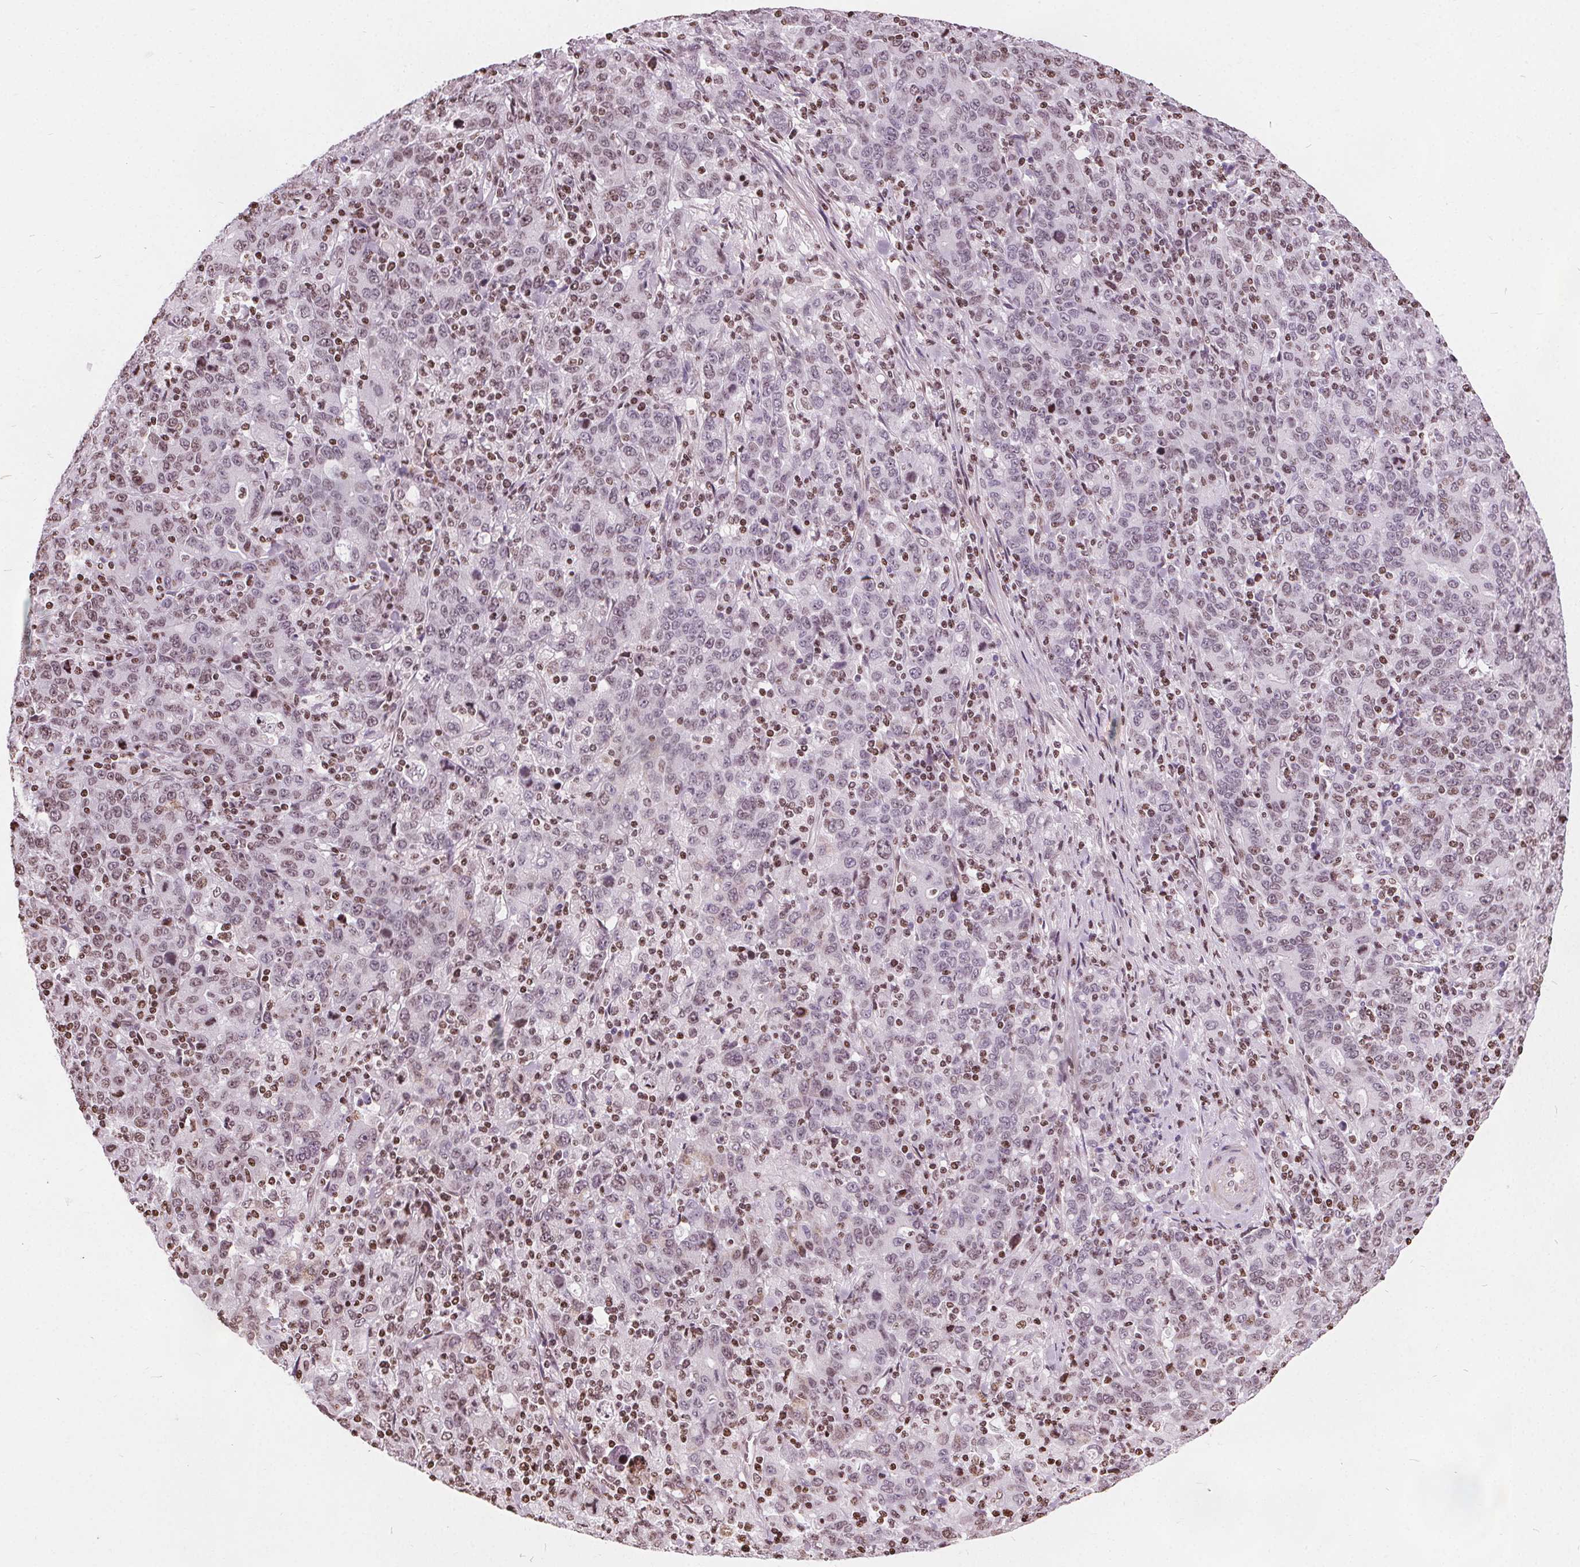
{"staining": {"intensity": "weak", "quantity": "<25%", "location": "nuclear"}, "tissue": "stomach cancer", "cell_type": "Tumor cells", "image_type": "cancer", "snomed": [{"axis": "morphology", "description": "Adenocarcinoma, NOS"}, {"axis": "topography", "description": "Stomach, upper"}], "caption": "Adenocarcinoma (stomach) was stained to show a protein in brown. There is no significant staining in tumor cells.", "gene": "ISLR2", "patient": {"sex": "male", "age": 69}}